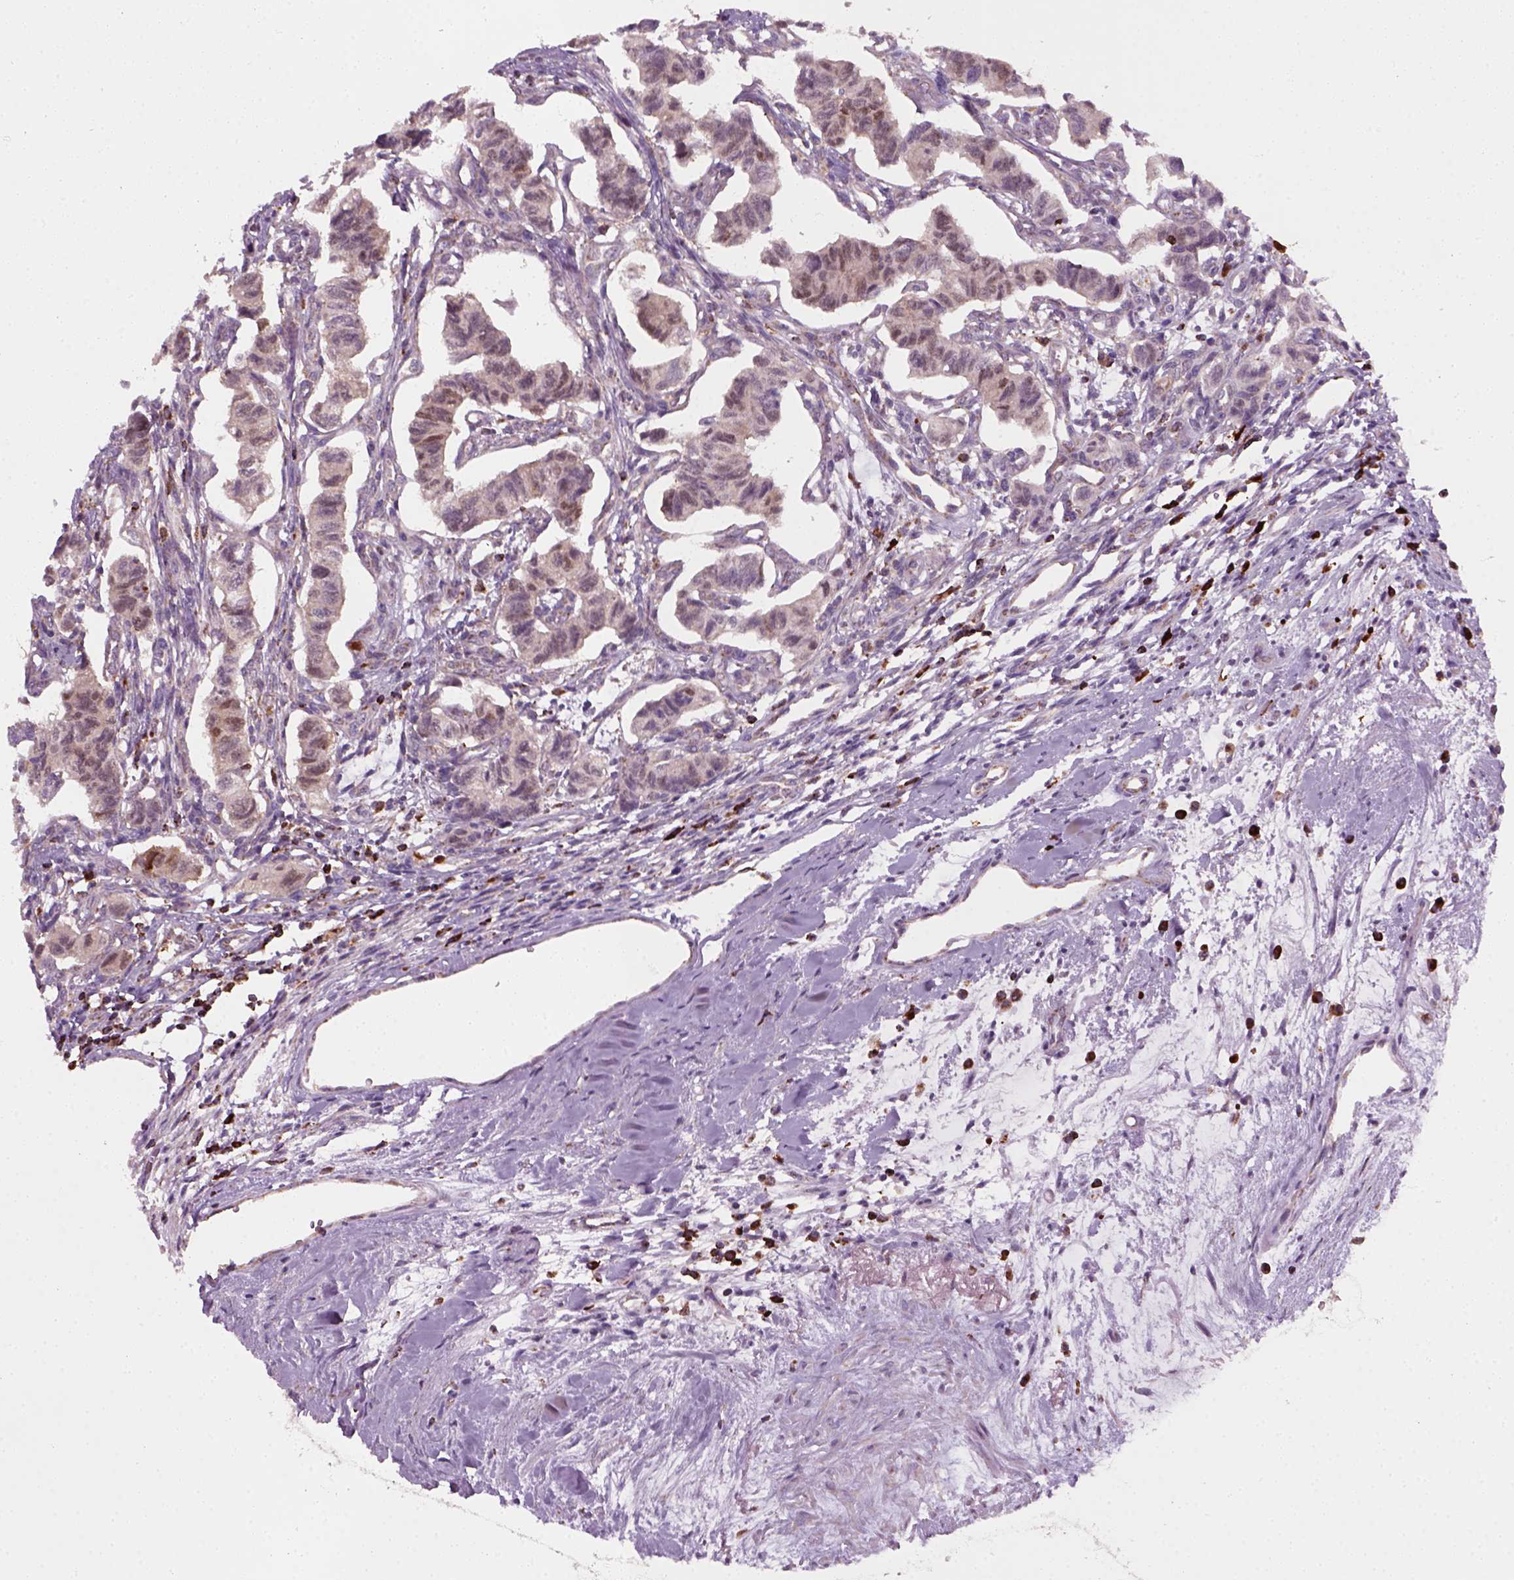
{"staining": {"intensity": "weak", "quantity": "<25%", "location": "nuclear"}, "tissue": "carcinoid", "cell_type": "Tumor cells", "image_type": "cancer", "snomed": [{"axis": "morphology", "description": "Carcinoid, malignant, NOS"}, {"axis": "topography", "description": "Kidney"}], "caption": "Image shows no protein expression in tumor cells of malignant carcinoid tissue.", "gene": "NUDT16L1", "patient": {"sex": "female", "age": 41}}